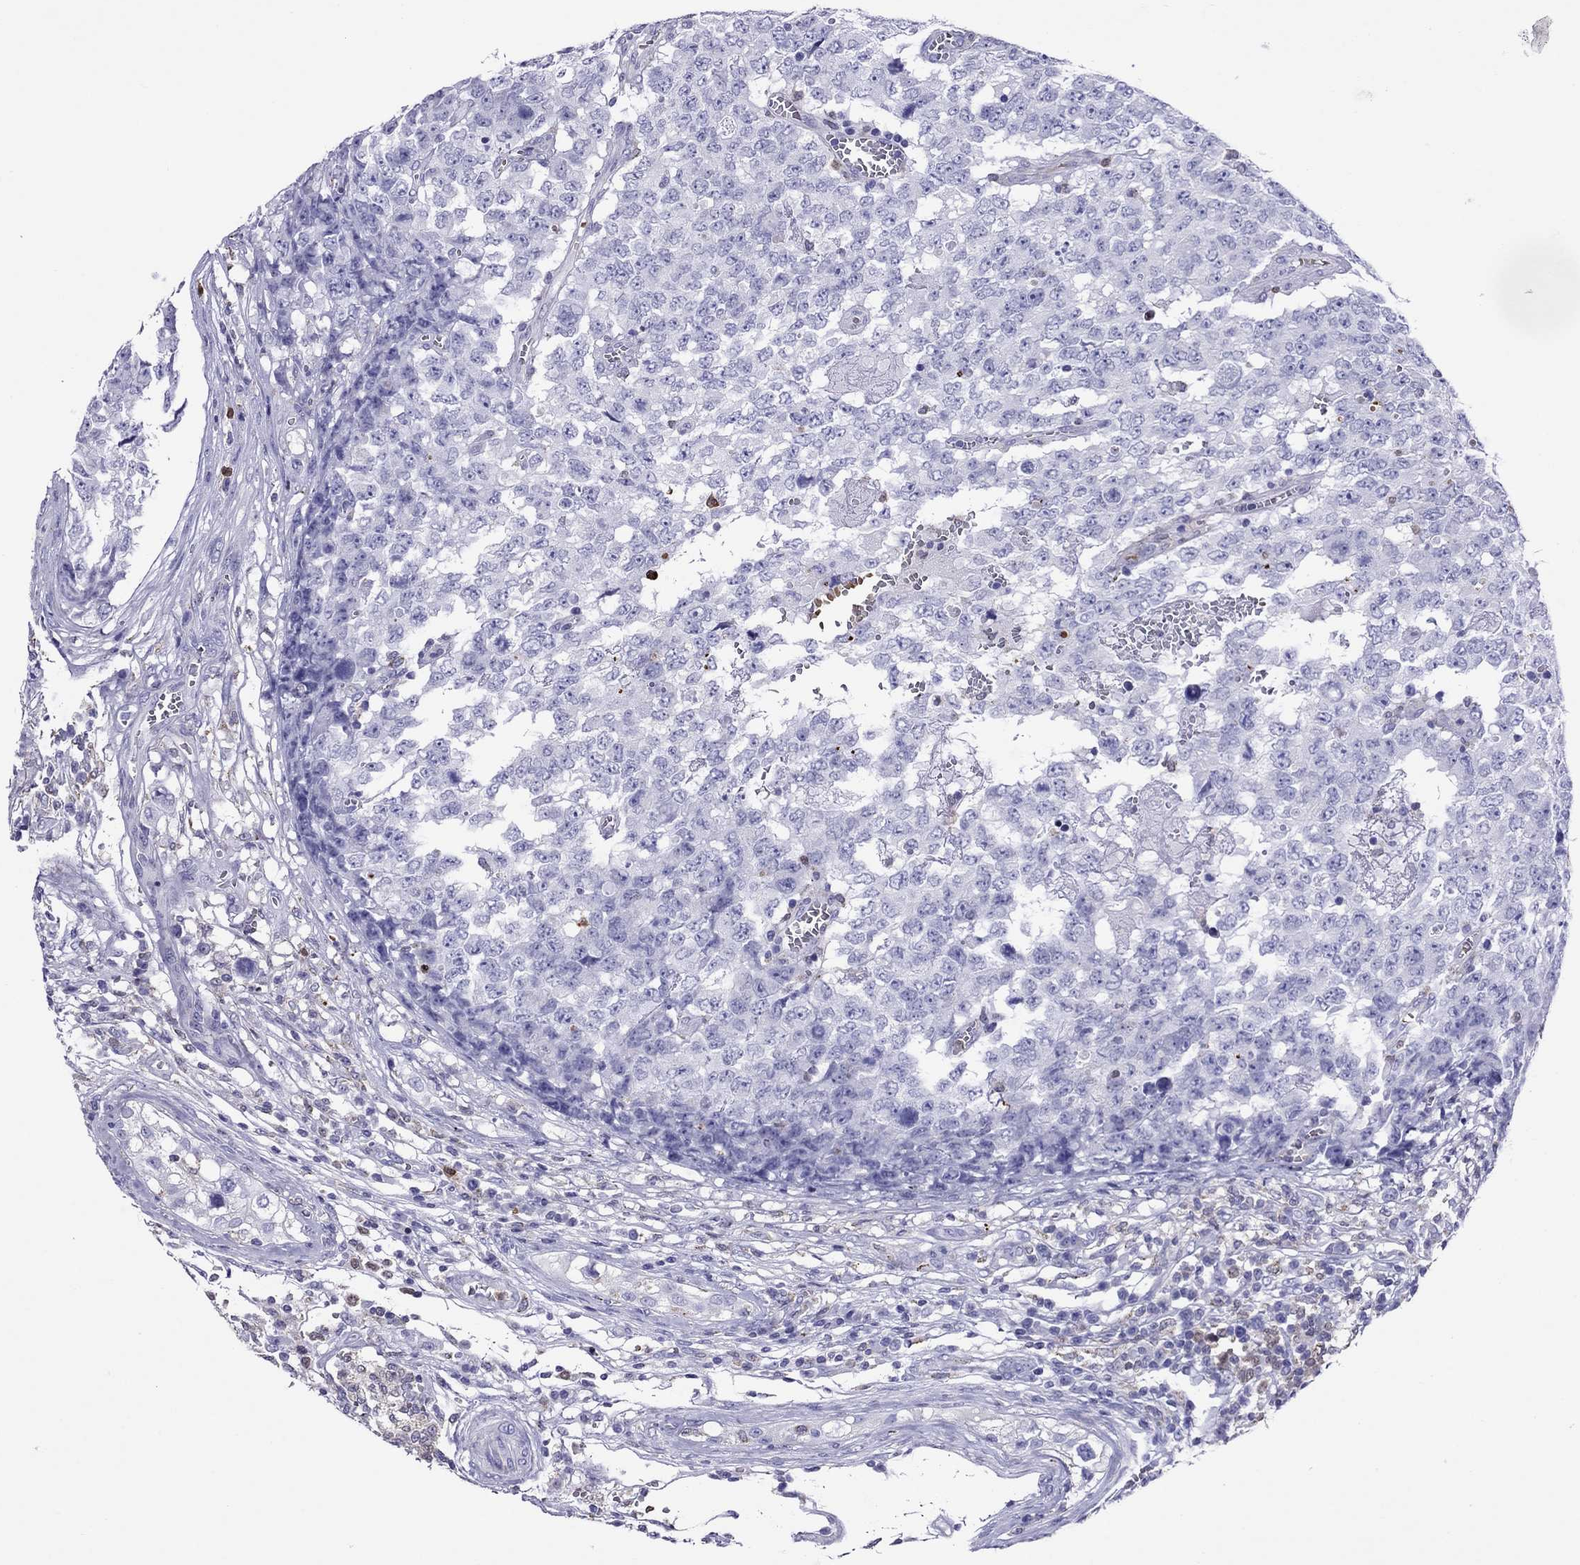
{"staining": {"intensity": "negative", "quantity": "none", "location": "none"}, "tissue": "testis cancer", "cell_type": "Tumor cells", "image_type": "cancer", "snomed": [{"axis": "morphology", "description": "Carcinoma, Embryonal, NOS"}, {"axis": "topography", "description": "Testis"}], "caption": "High power microscopy micrograph of an immunohistochemistry (IHC) histopathology image of testis cancer (embryonal carcinoma), revealing no significant positivity in tumor cells.", "gene": "SCG2", "patient": {"sex": "male", "age": 23}}